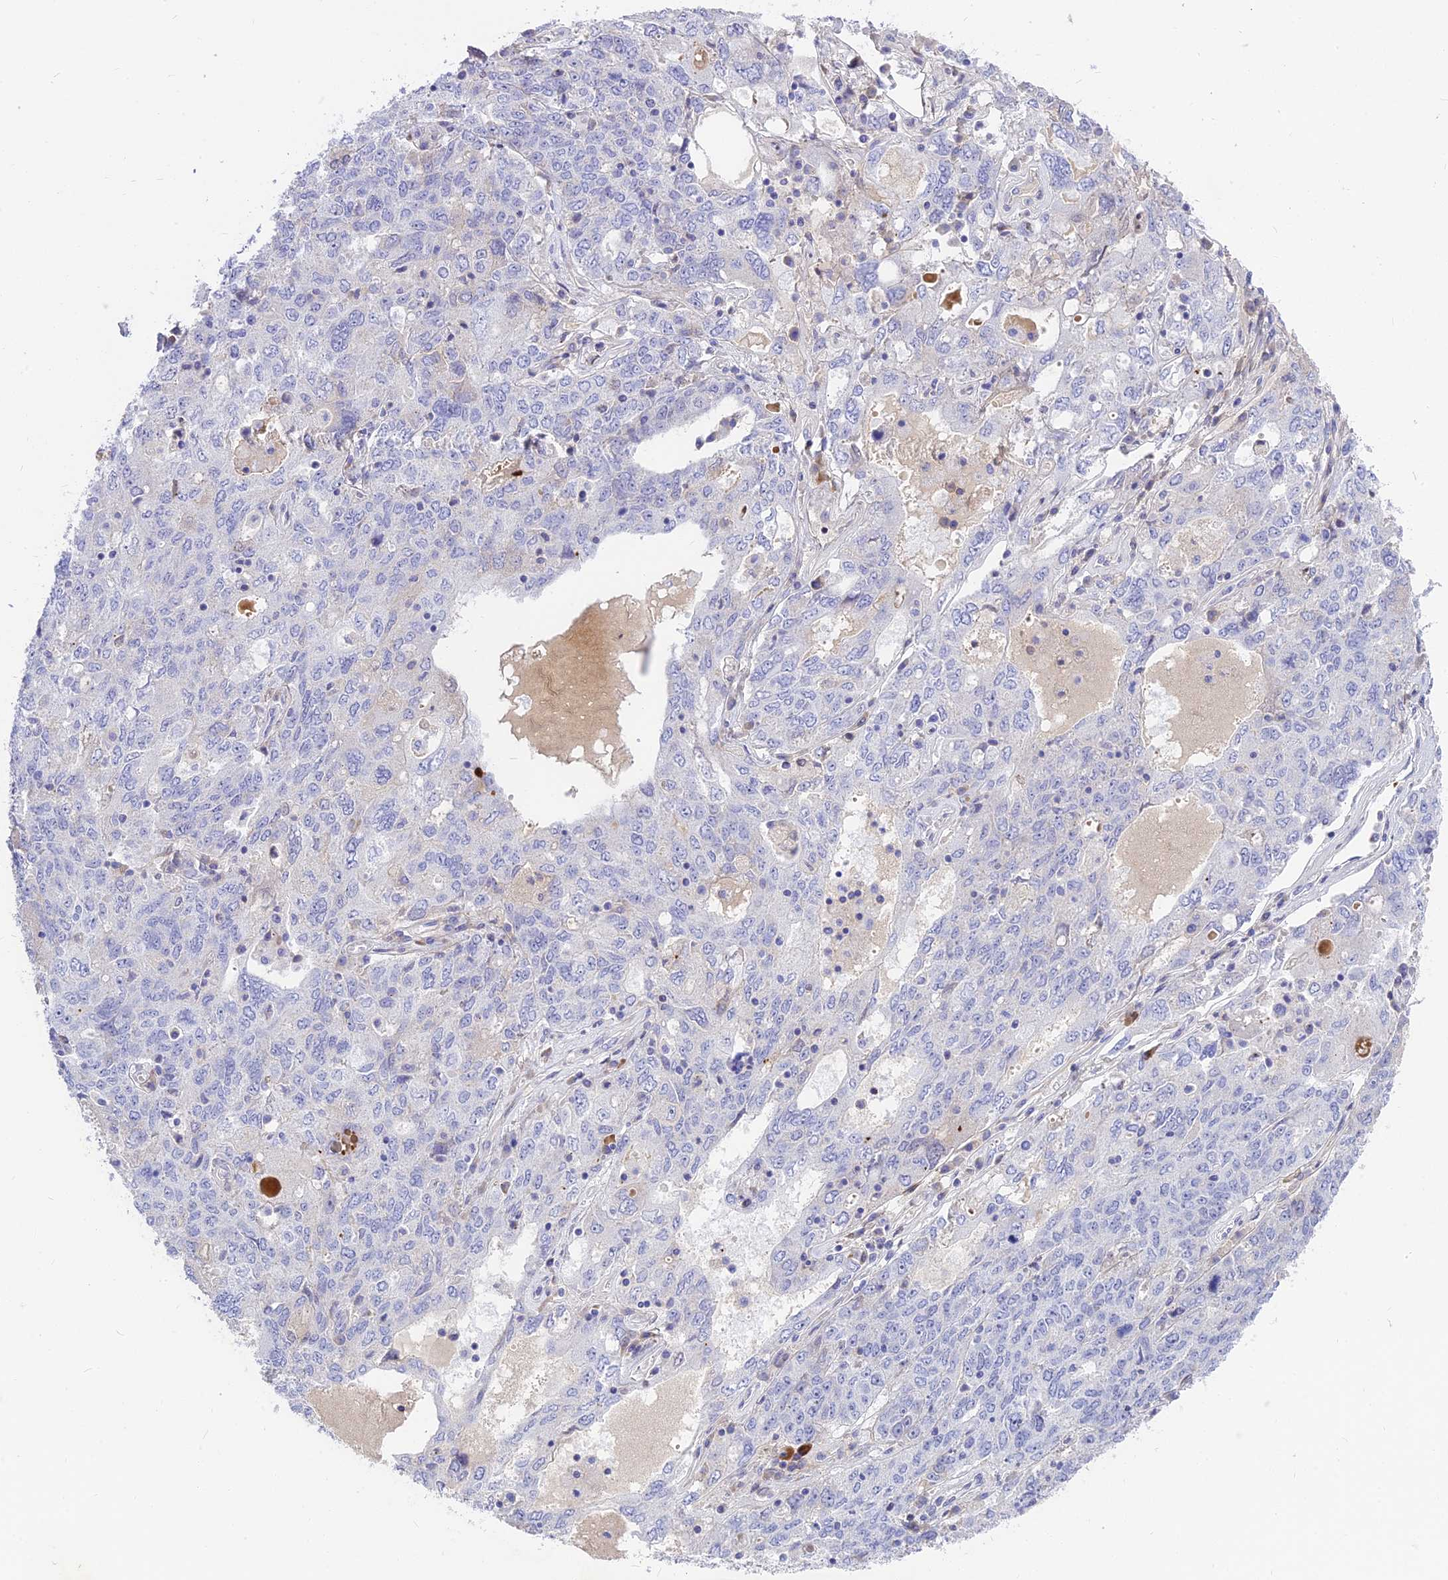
{"staining": {"intensity": "negative", "quantity": "none", "location": "none"}, "tissue": "ovarian cancer", "cell_type": "Tumor cells", "image_type": "cancer", "snomed": [{"axis": "morphology", "description": "Carcinoma, endometroid"}, {"axis": "topography", "description": "Ovary"}], "caption": "Tumor cells show no significant protein positivity in endometroid carcinoma (ovarian).", "gene": "MBD3L1", "patient": {"sex": "female", "age": 62}}